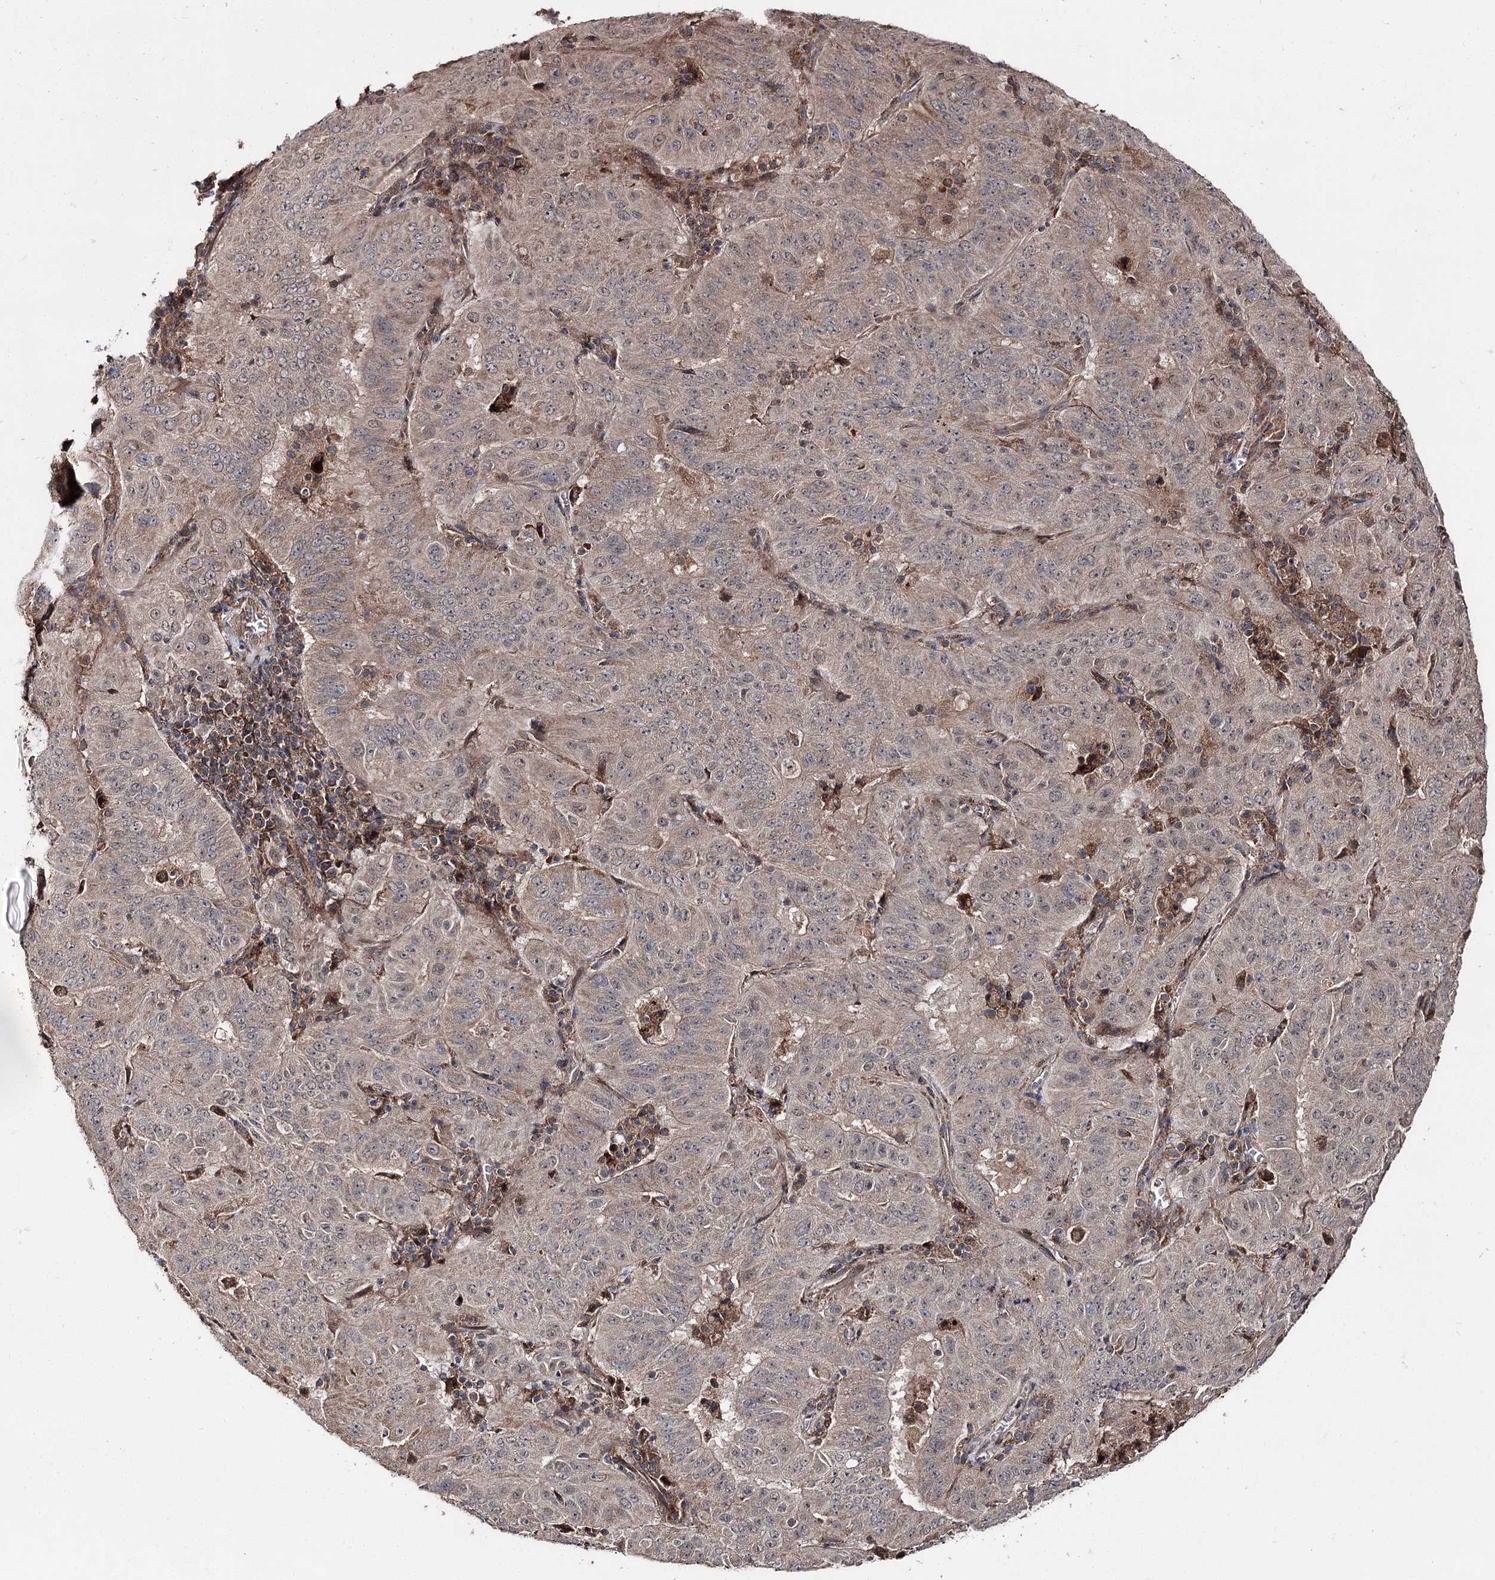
{"staining": {"intensity": "weak", "quantity": ">75%", "location": "cytoplasmic/membranous"}, "tissue": "pancreatic cancer", "cell_type": "Tumor cells", "image_type": "cancer", "snomed": [{"axis": "morphology", "description": "Adenocarcinoma, NOS"}, {"axis": "topography", "description": "Pancreas"}], "caption": "Tumor cells demonstrate low levels of weak cytoplasmic/membranous staining in approximately >75% of cells in human adenocarcinoma (pancreatic).", "gene": "MINDY3", "patient": {"sex": "male", "age": 63}}